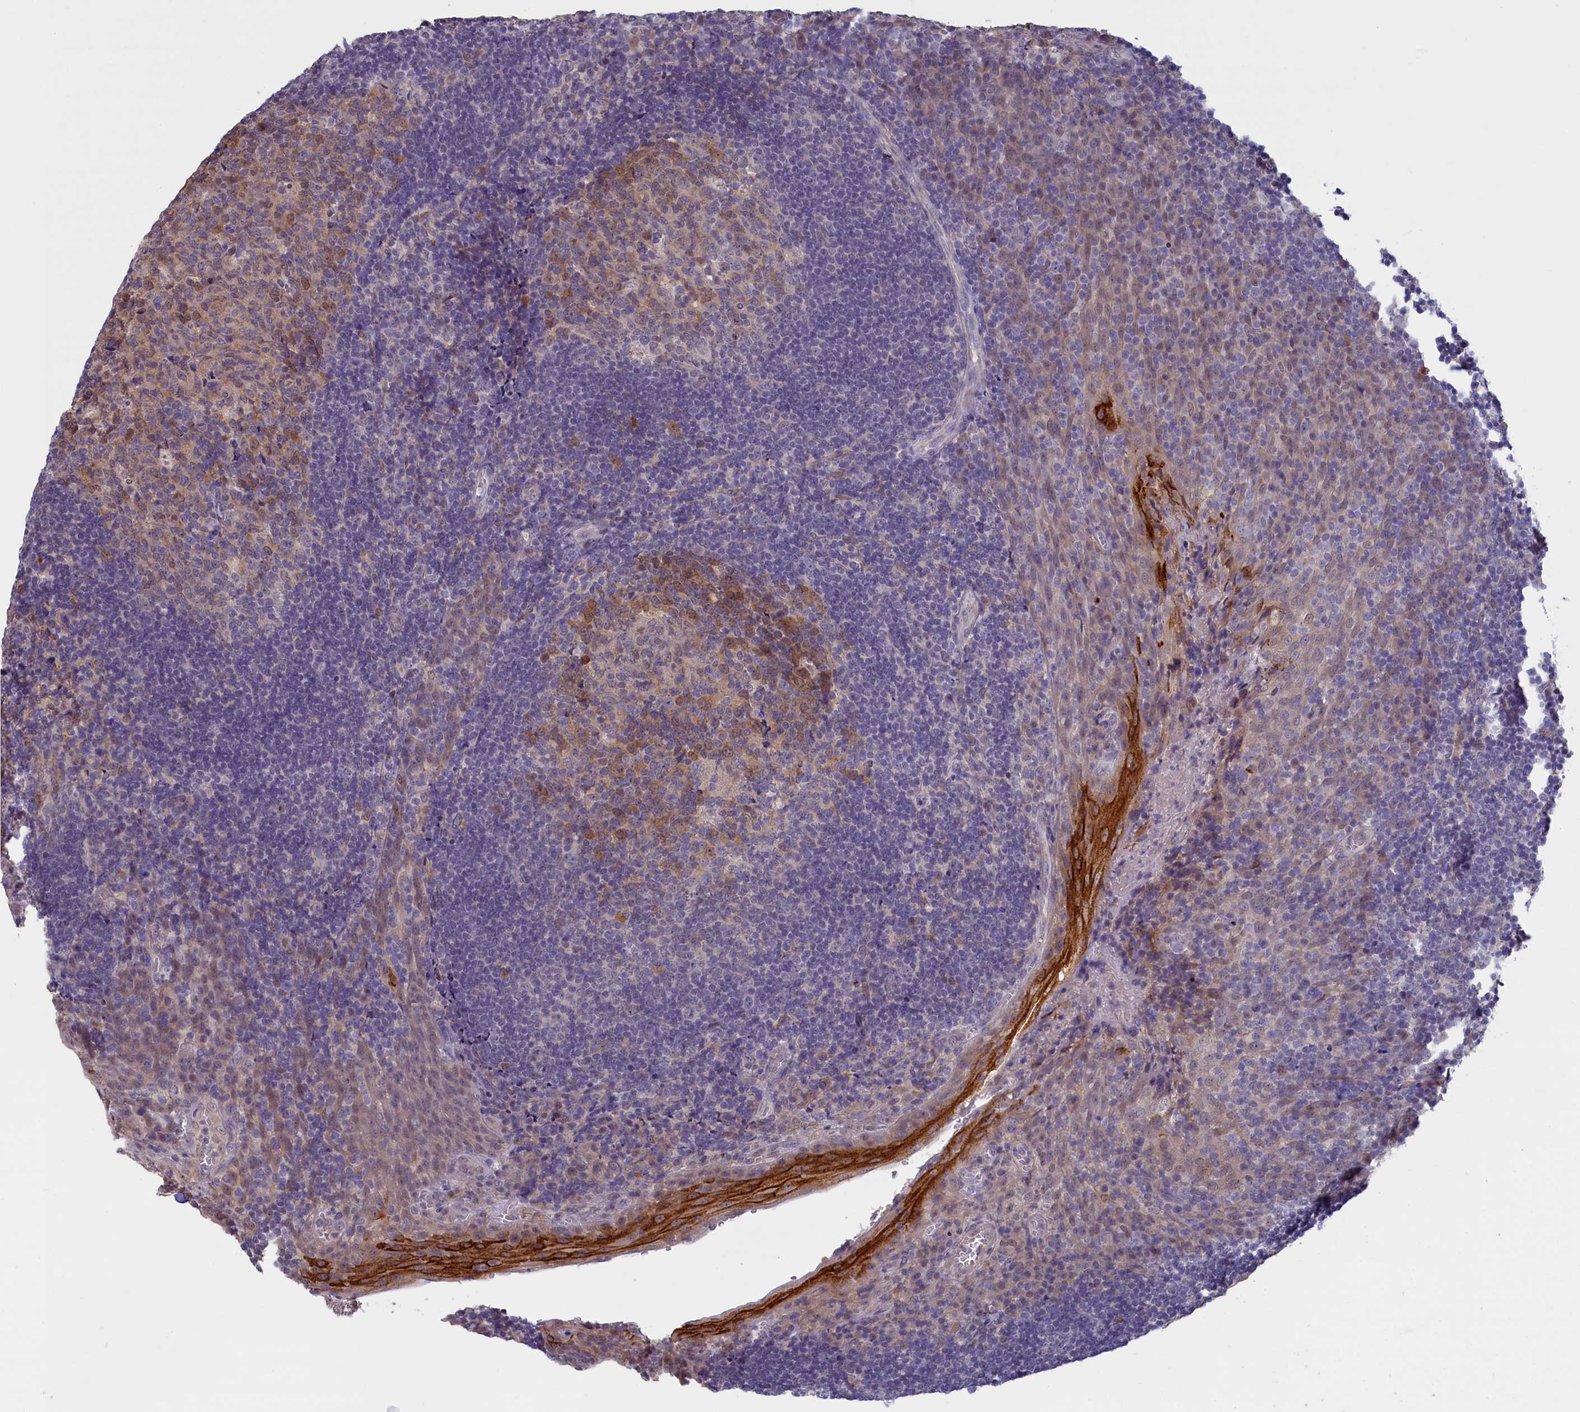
{"staining": {"intensity": "moderate", "quantity": "25%-75%", "location": "cytoplasmic/membranous"}, "tissue": "tonsil", "cell_type": "Germinal center cells", "image_type": "normal", "snomed": [{"axis": "morphology", "description": "Normal tissue, NOS"}, {"axis": "topography", "description": "Tonsil"}], "caption": "A histopathology image showing moderate cytoplasmic/membranous positivity in approximately 25%-75% of germinal center cells in normal tonsil, as visualized by brown immunohistochemical staining.", "gene": "UCHL3", "patient": {"sex": "male", "age": 17}}